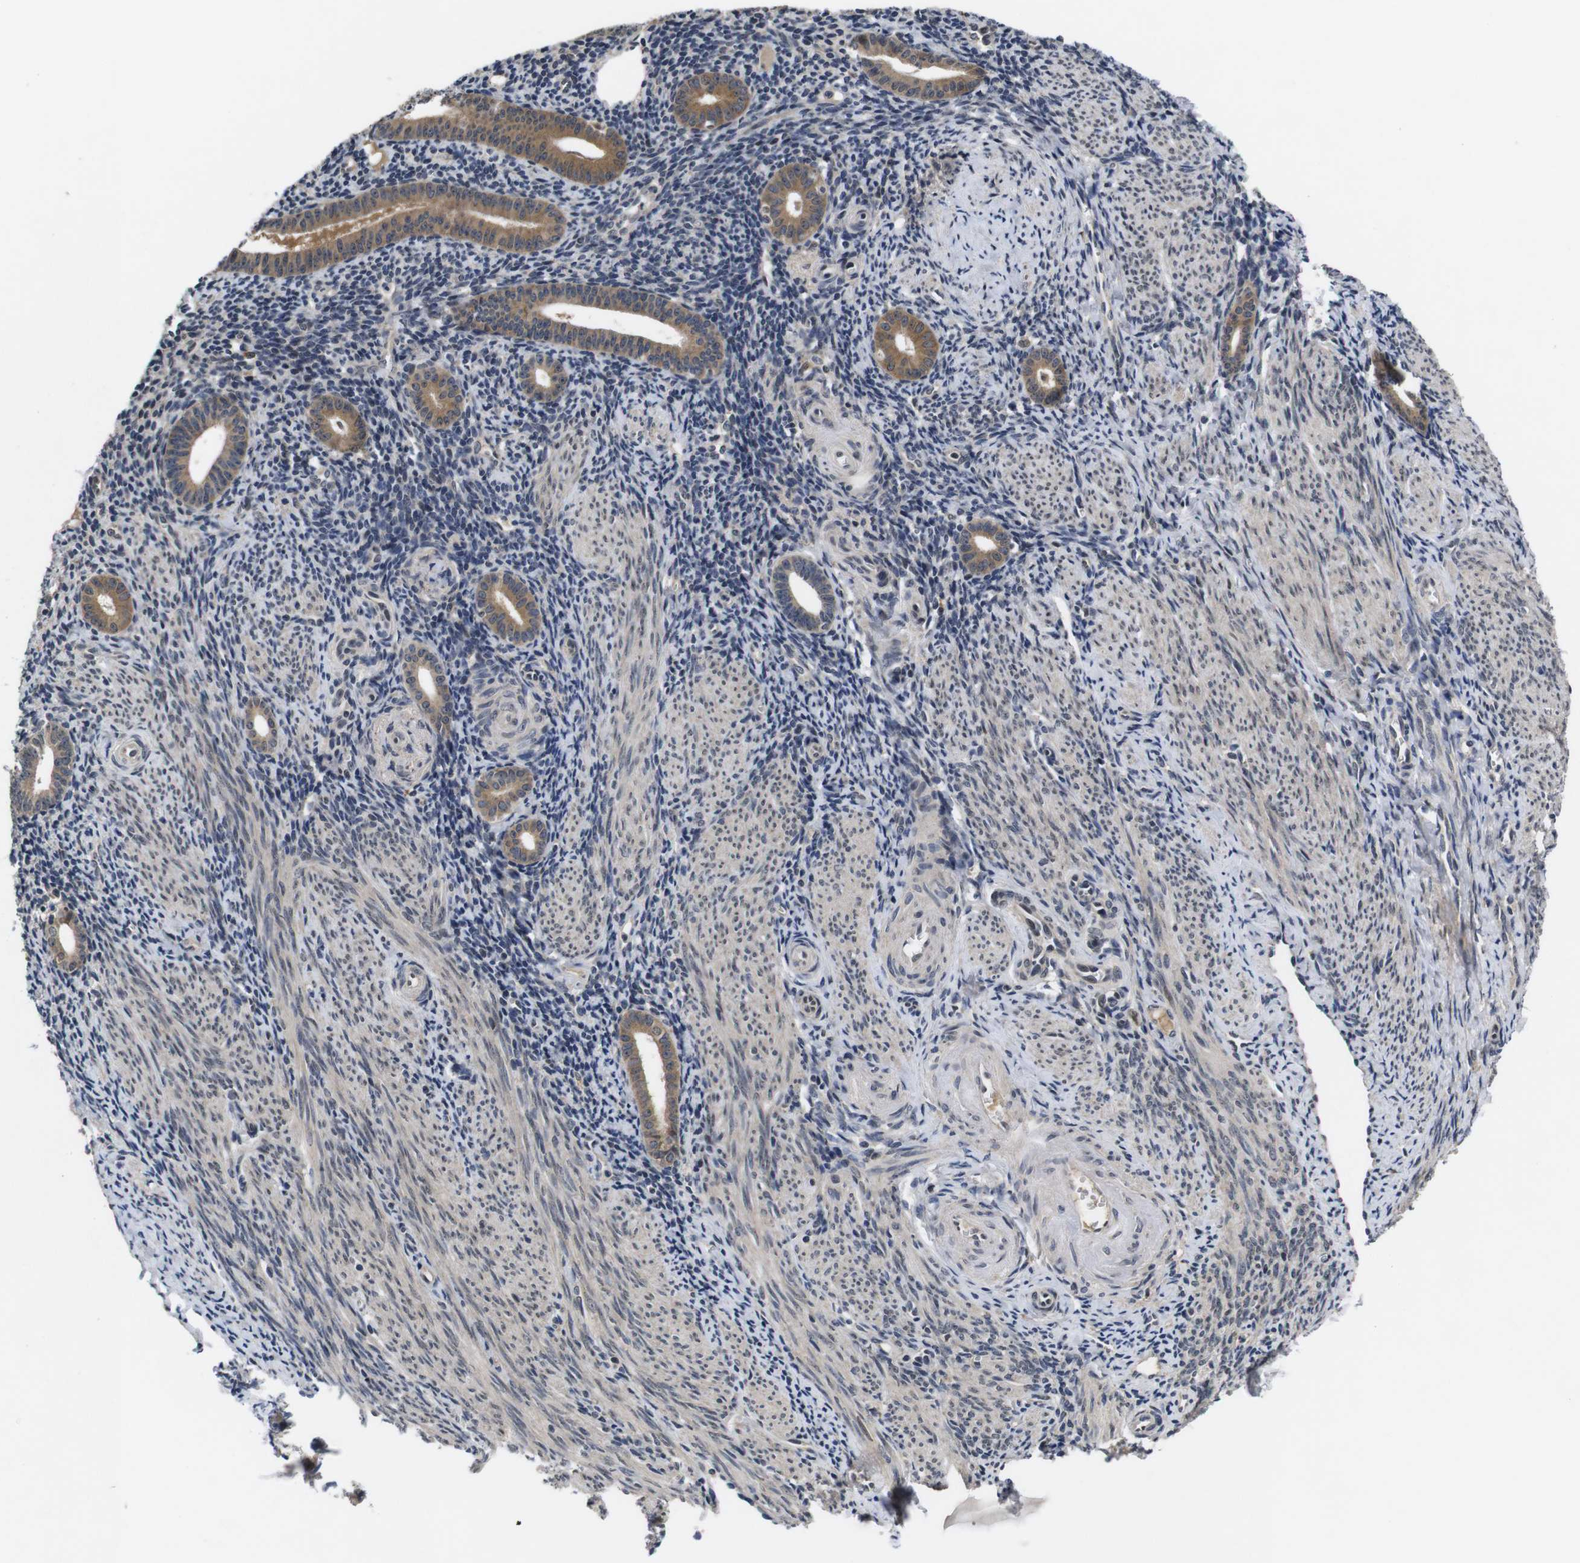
{"staining": {"intensity": "weak", "quantity": "<25%", "location": "cytoplasmic/membranous"}, "tissue": "endometrium", "cell_type": "Cells in endometrial stroma", "image_type": "normal", "snomed": [{"axis": "morphology", "description": "Normal tissue, NOS"}, {"axis": "topography", "description": "Endometrium"}], "caption": "IHC image of normal endometrium stained for a protein (brown), which shows no expression in cells in endometrial stroma.", "gene": "ZBTB46", "patient": {"sex": "female", "age": 50}}